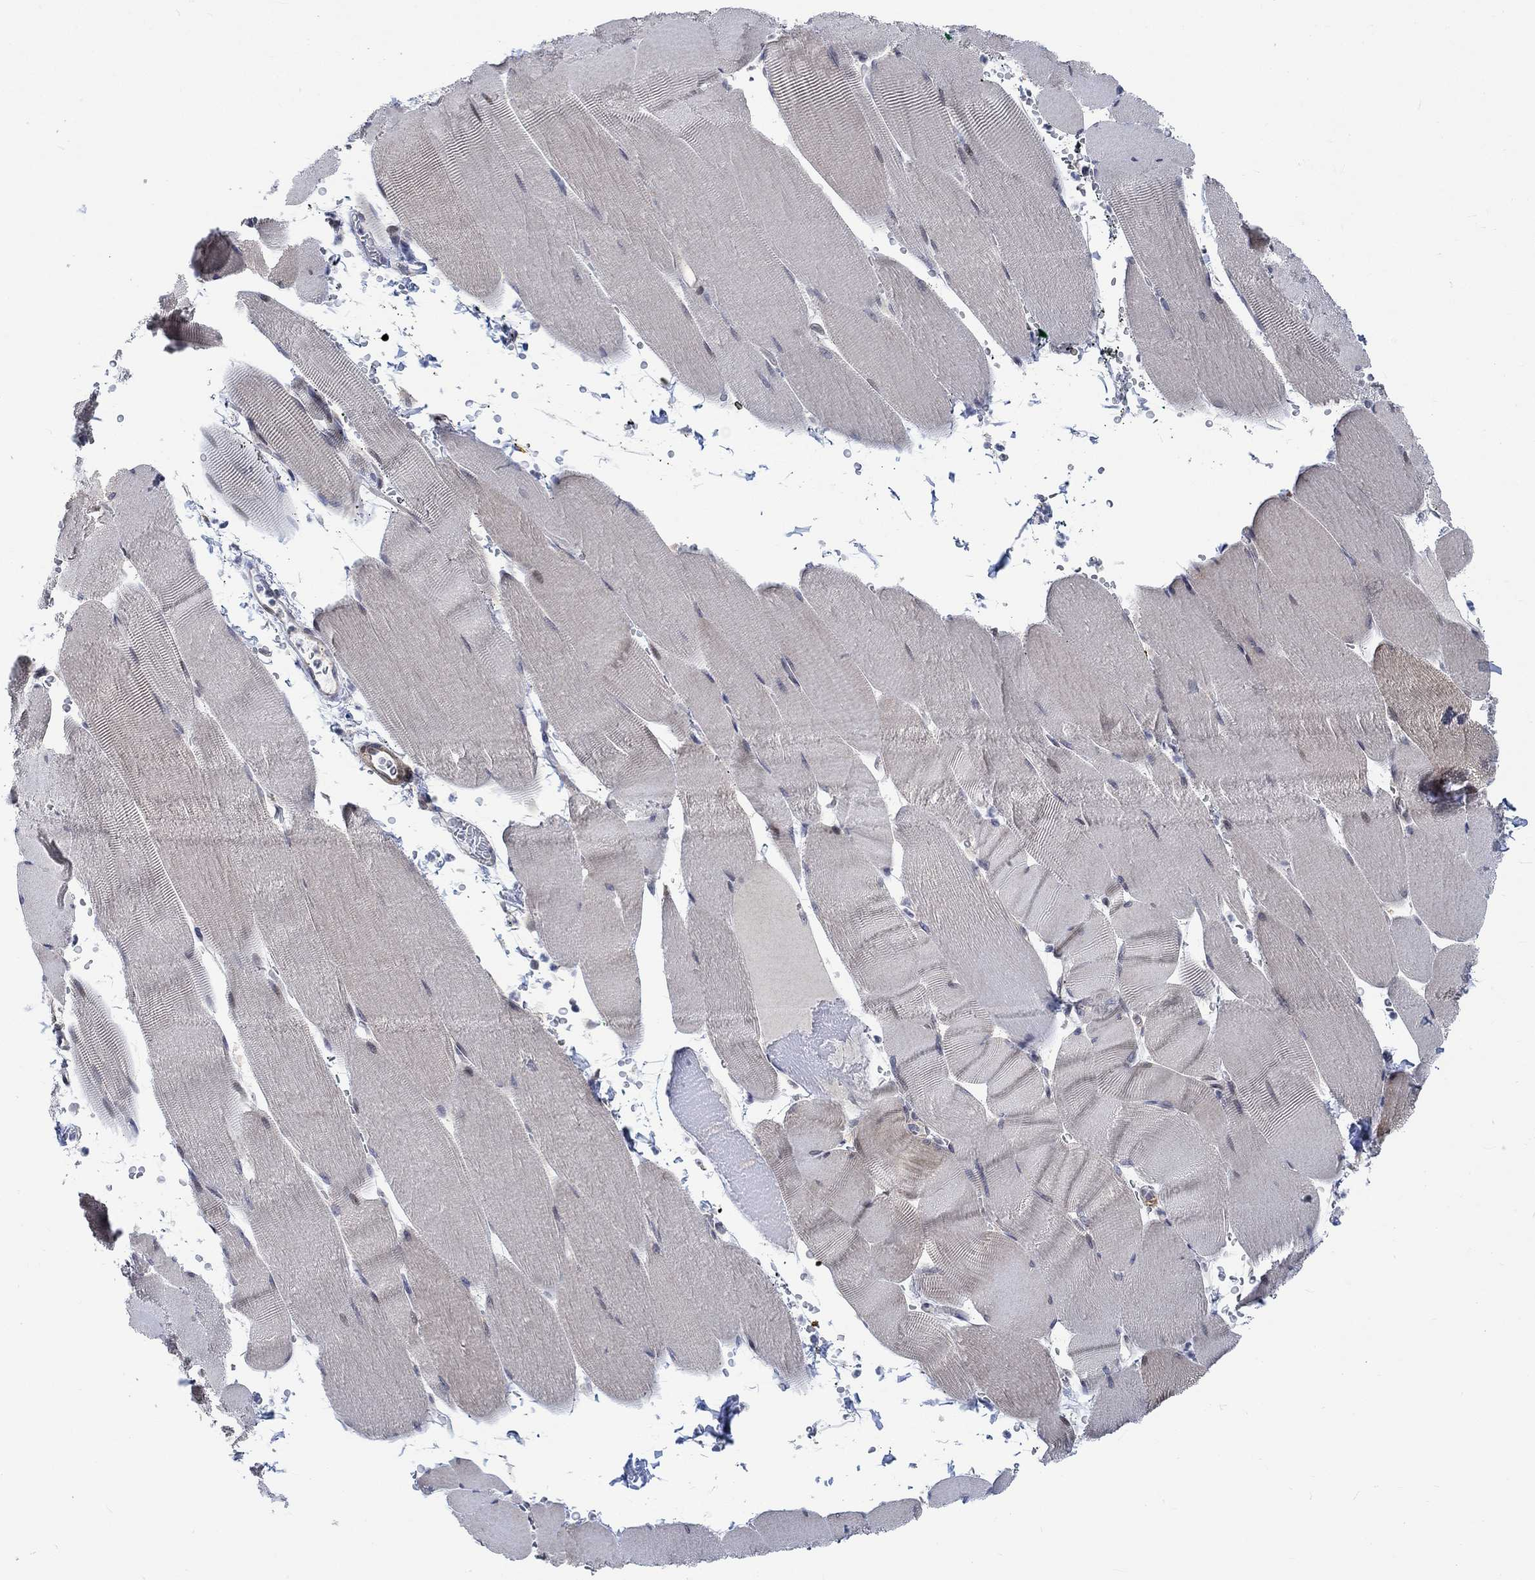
{"staining": {"intensity": "negative", "quantity": "none", "location": "none"}, "tissue": "skeletal muscle", "cell_type": "Myocytes", "image_type": "normal", "snomed": [{"axis": "morphology", "description": "Normal tissue, NOS"}, {"axis": "topography", "description": "Skeletal muscle"}], "caption": "Immunohistochemistry (IHC) photomicrograph of benign skeletal muscle: human skeletal muscle stained with DAB (3,3'-diaminobenzidine) shows no significant protein staining in myocytes.", "gene": "KCNH8", "patient": {"sex": "male", "age": 56}}